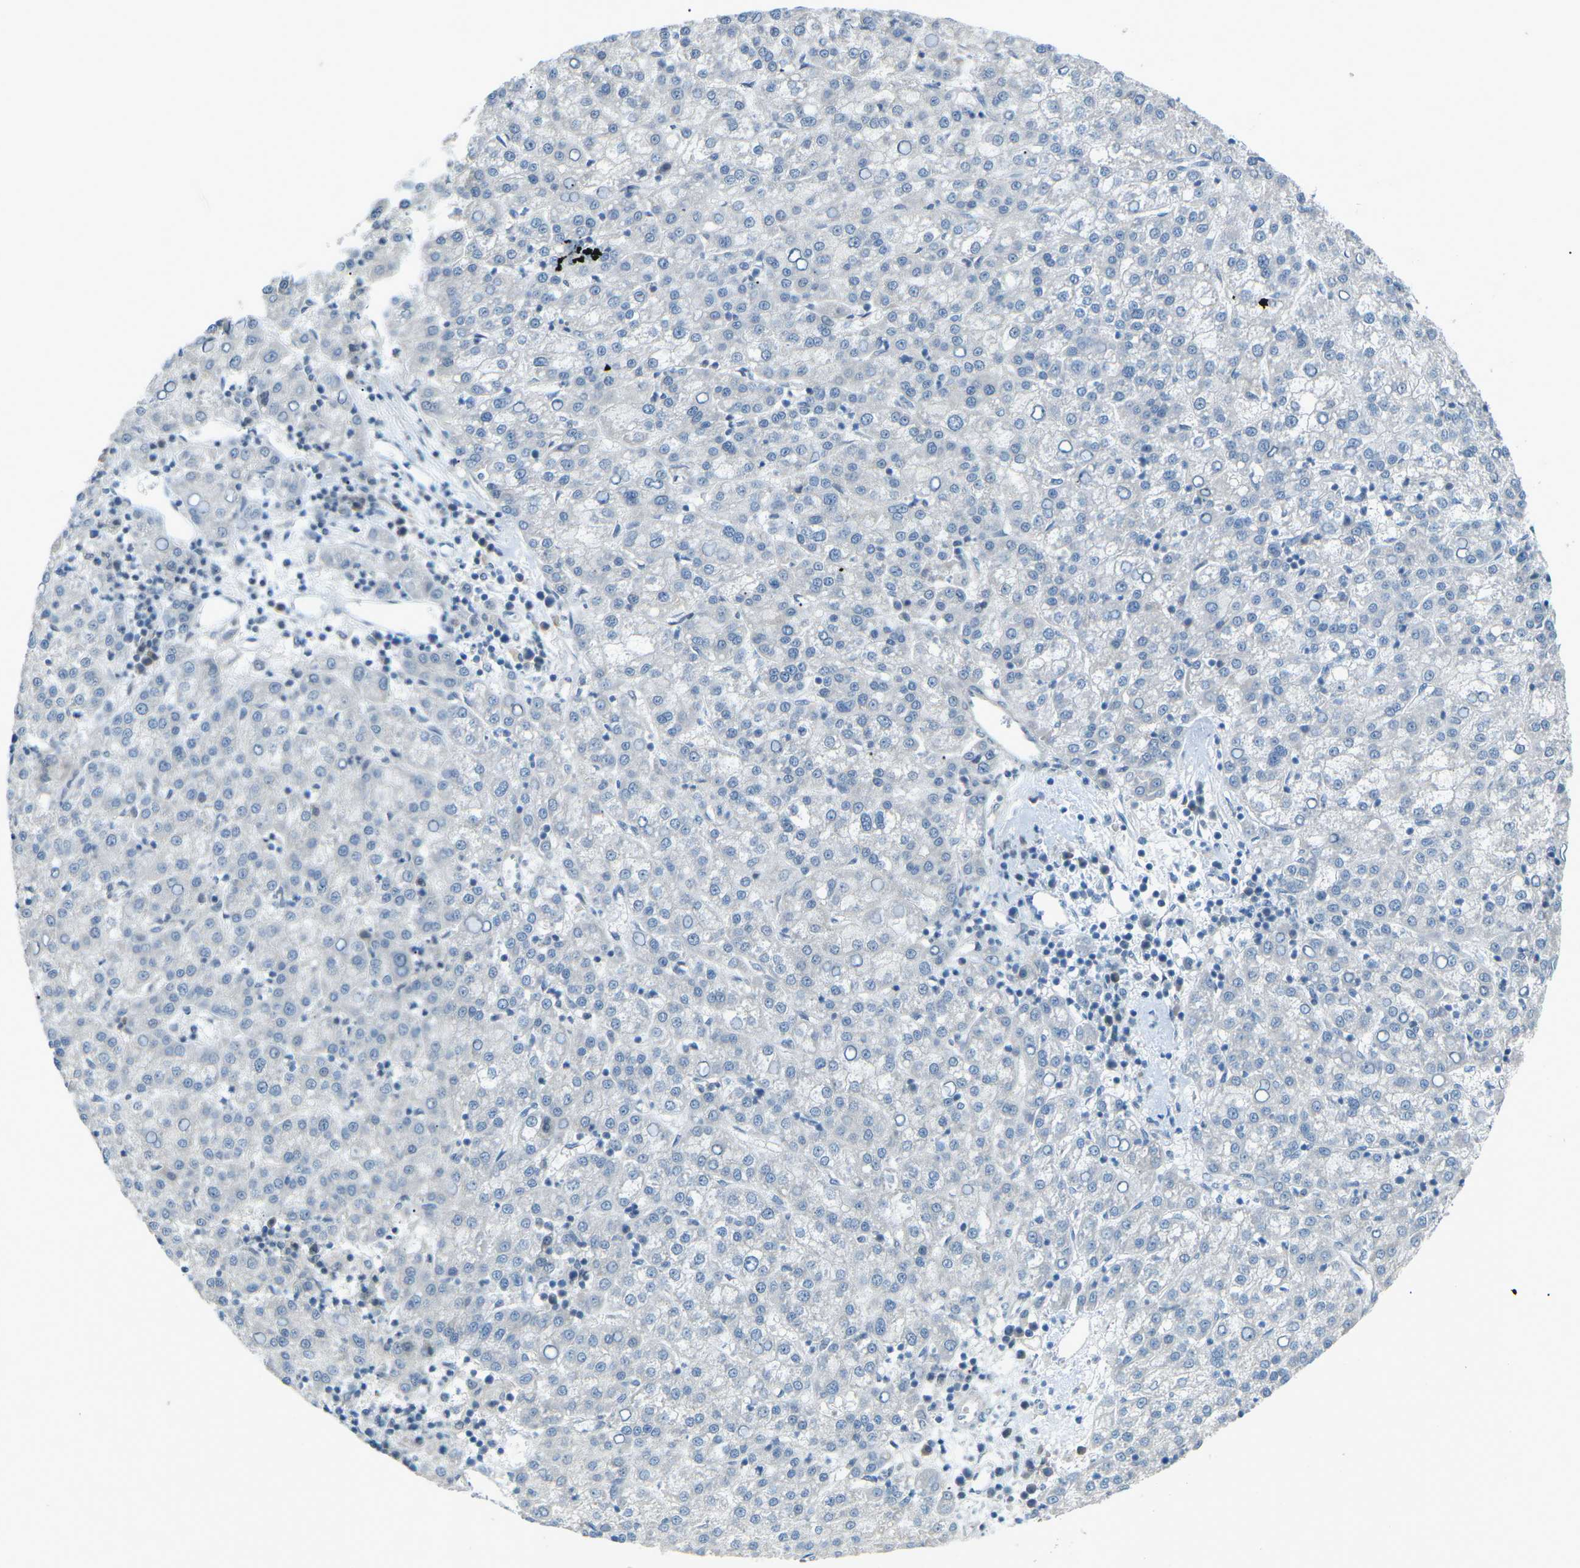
{"staining": {"intensity": "negative", "quantity": "none", "location": "none"}, "tissue": "liver cancer", "cell_type": "Tumor cells", "image_type": "cancer", "snomed": [{"axis": "morphology", "description": "Carcinoma, Hepatocellular, NOS"}, {"axis": "topography", "description": "Liver"}], "caption": "Tumor cells show no significant protein staining in liver hepatocellular carcinoma. (DAB (3,3'-diaminobenzidine) immunohistochemistry visualized using brightfield microscopy, high magnification).", "gene": "RTN3", "patient": {"sex": "female", "age": 58}}